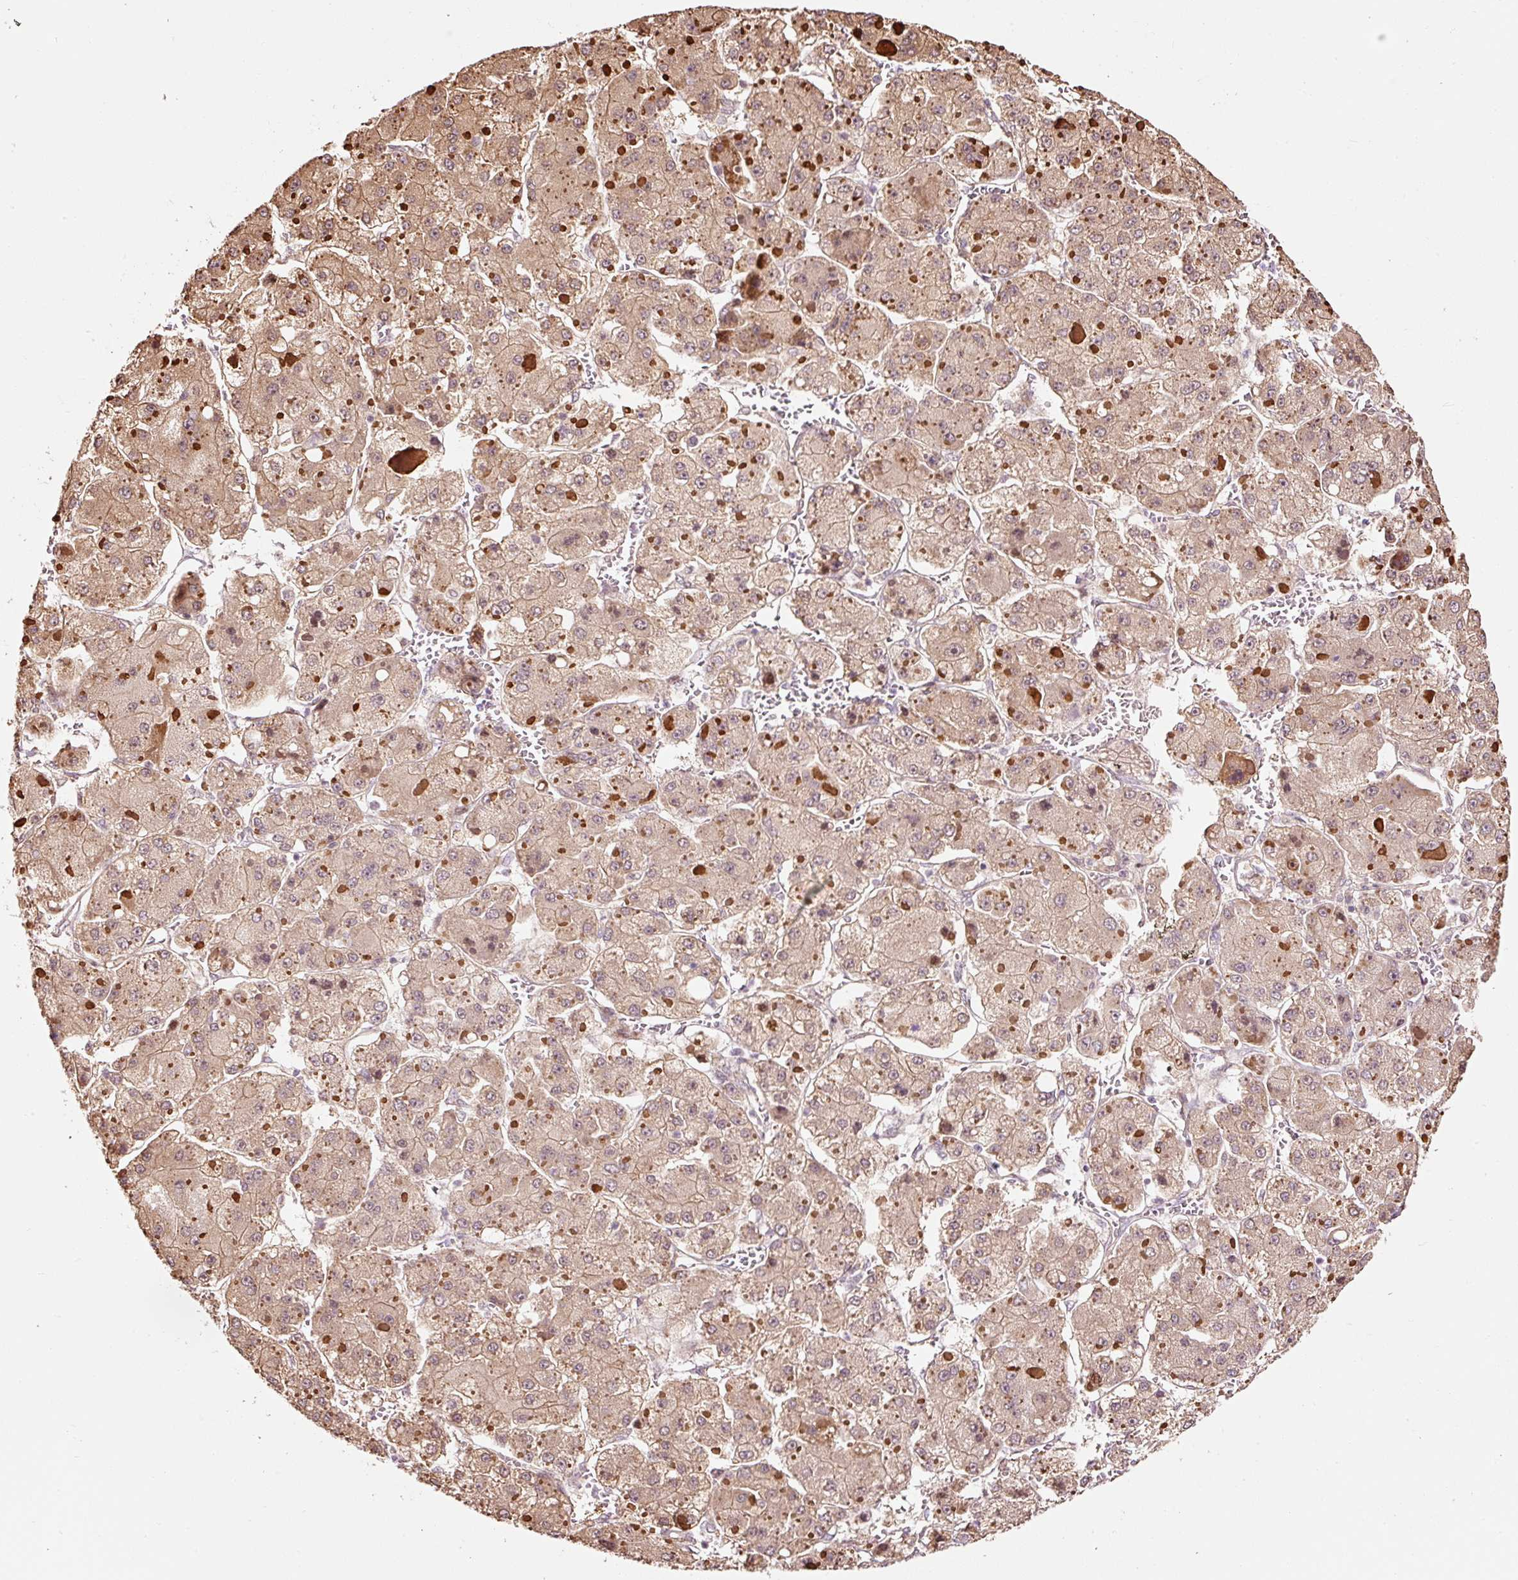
{"staining": {"intensity": "weak", "quantity": "25%-75%", "location": "cytoplasmic/membranous"}, "tissue": "liver cancer", "cell_type": "Tumor cells", "image_type": "cancer", "snomed": [{"axis": "morphology", "description": "Carcinoma, Hepatocellular, NOS"}, {"axis": "topography", "description": "Liver"}], "caption": "Immunohistochemical staining of hepatocellular carcinoma (liver) reveals low levels of weak cytoplasmic/membranous staining in about 25%-75% of tumor cells.", "gene": "ETF1", "patient": {"sex": "female", "age": 73}}